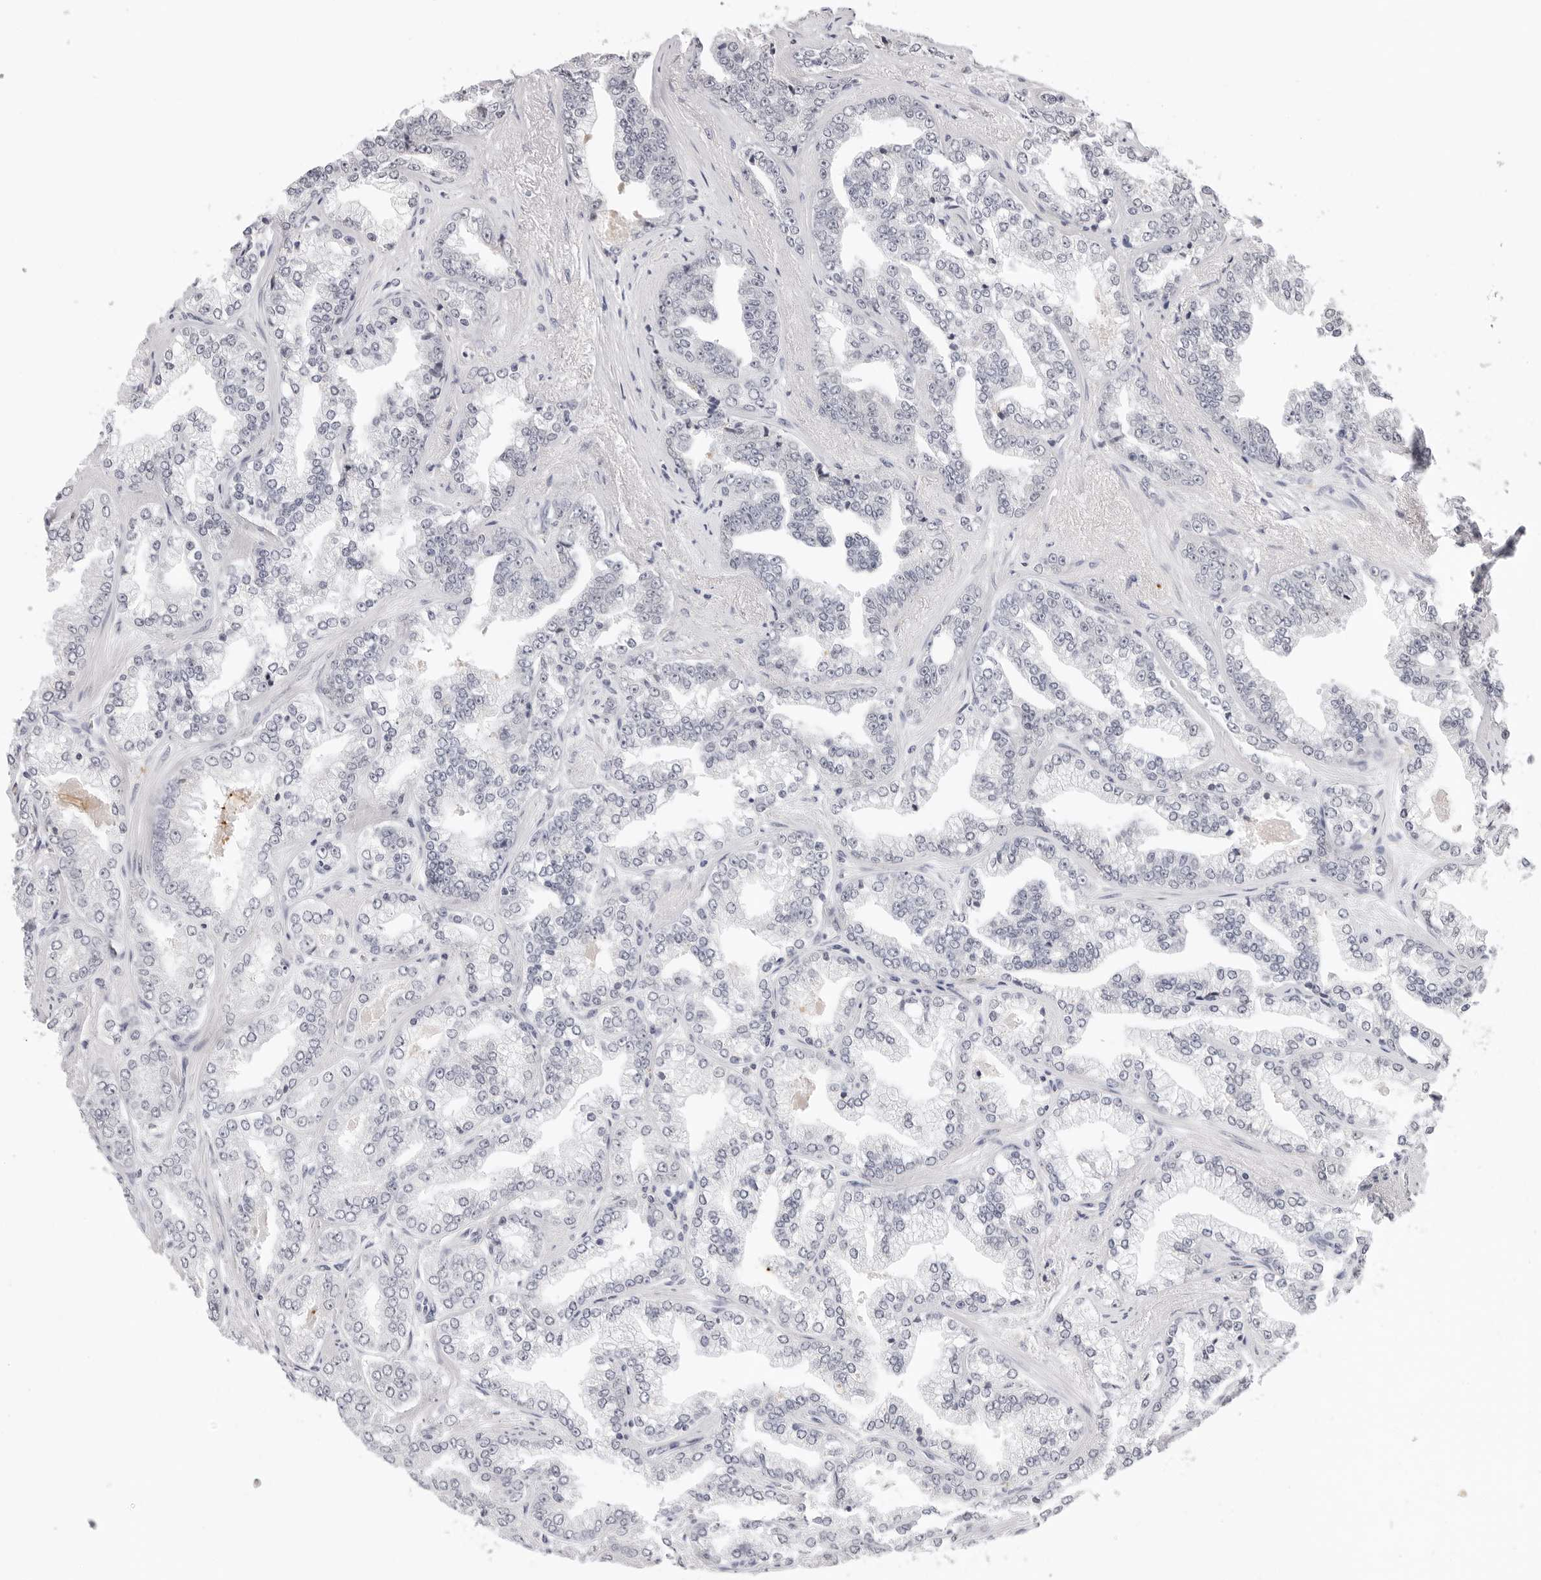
{"staining": {"intensity": "negative", "quantity": "none", "location": "none"}, "tissue": "prostate cancer", "cell_type": "Tumor cells", "image_type": "cancer", "snomed": [{"axis": "morphology", "description": "Adenocarcinoma, High grade"}, {"axis": "topography", "description": "Prostate"}], "caption": "Immunohistochemical staining of human prostate adenocarcinoma (high-grade) shows no significant expression in tumor cells.", "gene": "MSH6", "patient": {"sex": "male", "age": 71}}